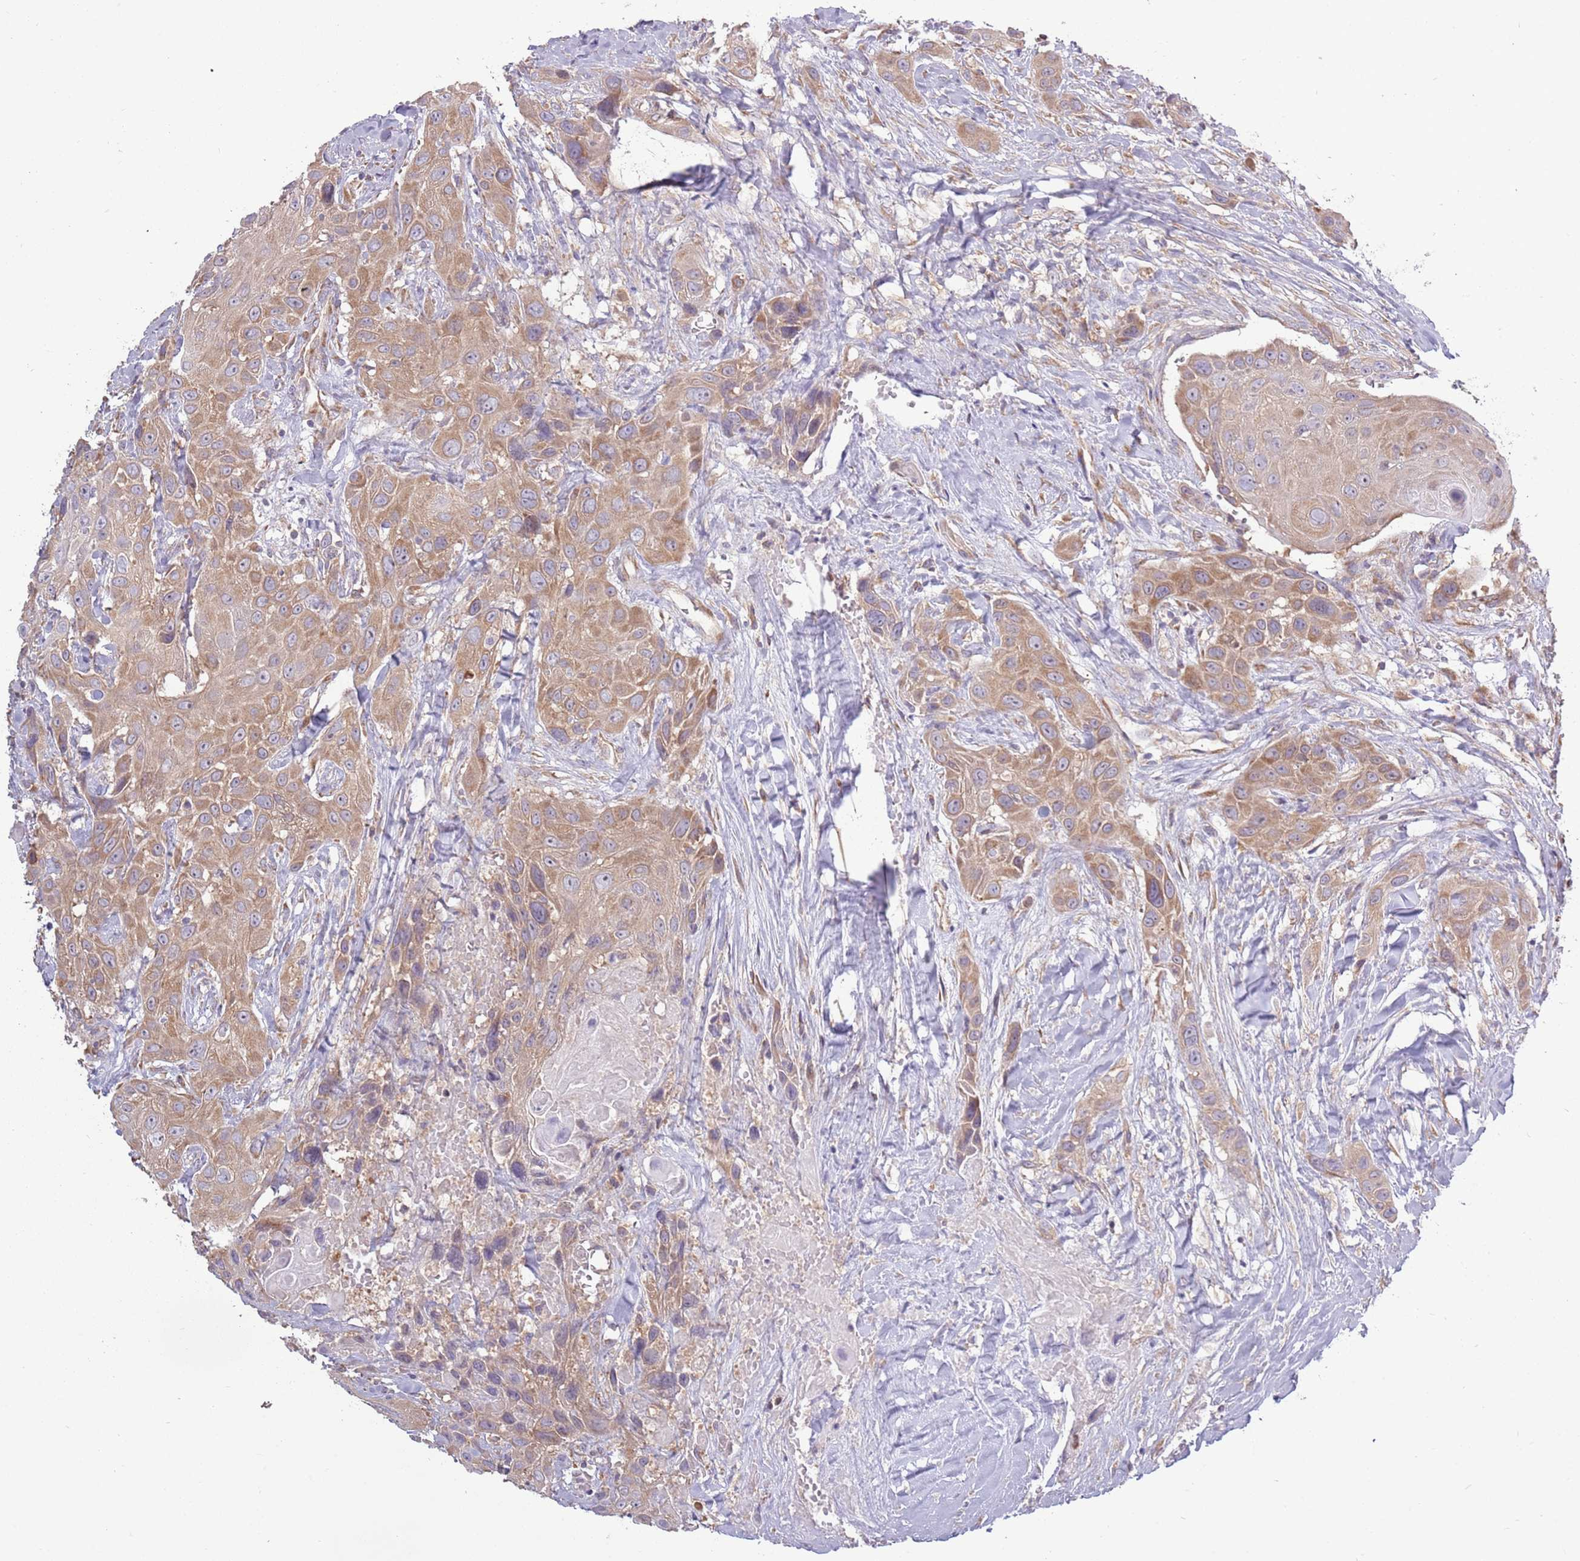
{"staining": {"intensity": "moderate", "quantity": "25%-75%", "location": "cytoplasmic/membranous,nuclear"}, "tissue": "head and neck cancer", "cell_type": "Tumor cells", "image_type": "cancer", "snomed": [{"axis": "morphology", "description": "Squamous cell carcinoma, NOS"}, {"axis": "topography", "description": "Head-Neck"}], "caption": "Head and neck cancer stained with DAB immunohistochemistry demonstrates medium levels of moderate cytoplasmic/membranous and nuclear staining in approximately 25%-75% of tumor cells.", "gene": "RPL17-C18orf32", "patient": {"sex": "male", "age": 81}}